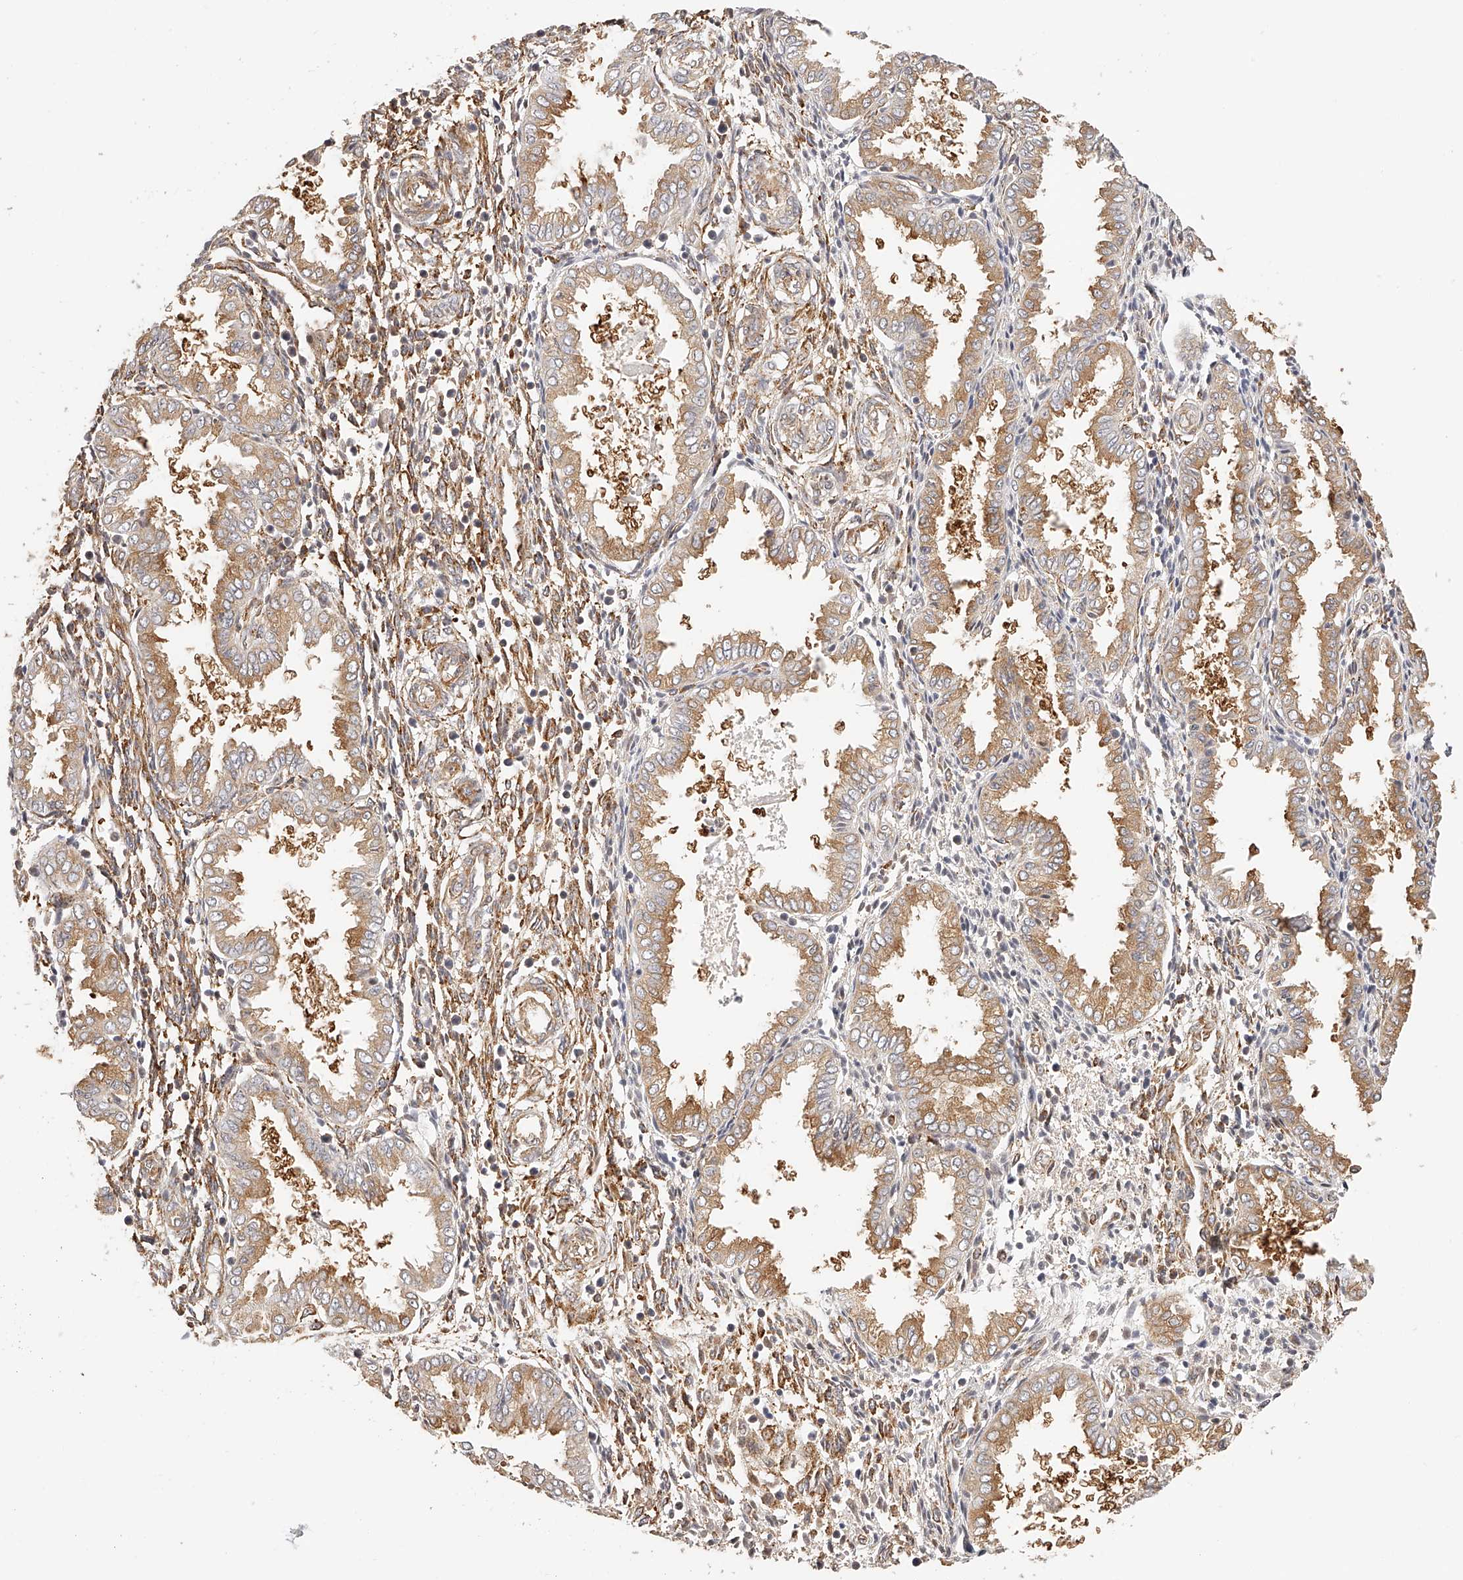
{"staining": {"intensity": "moderate", "quantity": ">75%", "location": "cytoplasmic/membranous"}, "tissue": "endometrium", "cell_type": "Cells in endometrial stroma", "image_type": "normal", "snomed": [{"axis": "morphology", "description": "Normal tissue, NOS"}, {"axis": "topography", "description": "Endometrium"}], "caption": "The histopathology image reveals a brown stain indicating the presence of a protein in the cytoplasmic/membranous of cells in endometrial stroma in endometrium. Using DAB (brown) and hematoxylin (blue) stains, captured at high magnification using brightfield microscopy.", "gene": "SYNC", "patient": {"sex": "female", "age": 33}}